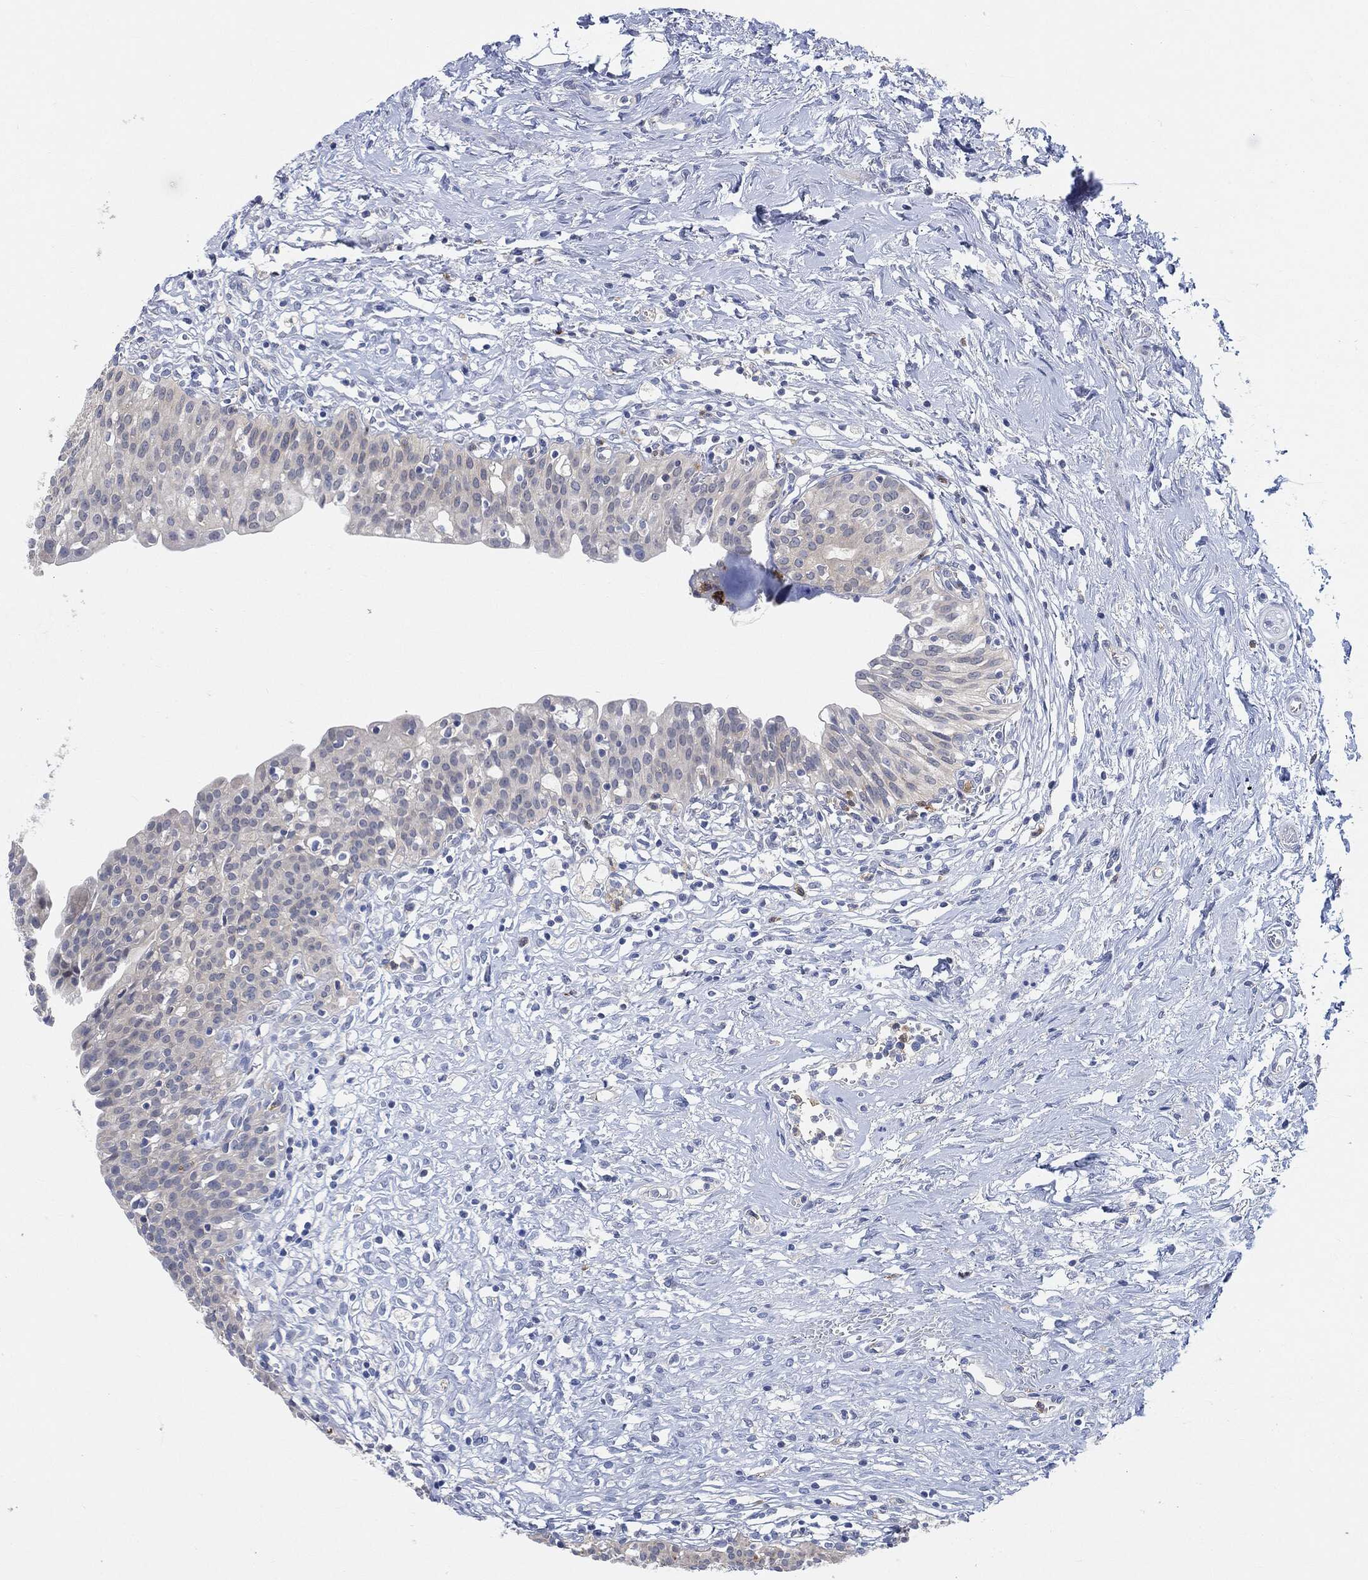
{"staining": {"intensity": "negative", "quantity": "none", "location": "none"}, "tissue": "urinary bladder", "cell_type": "Urothelial cells", "image_type": "normal", "snomed": [{"axis": "morphology", "description": "Normal tissue, NOS"}, {"axis": "topography", "description": "Urinary bladder"}], "caption": "DAB (3,3'-diaminobenzidine) immunohistochemical staining of normal human urinary bladder demonstrates no significant positivity in urothelial cells. (DAB immunohistochemistry (IHC) visualized using brightfield microscopy, high magnification).", "gene": "VSIG4", "patient": {"sex": "male", "age": 76}}